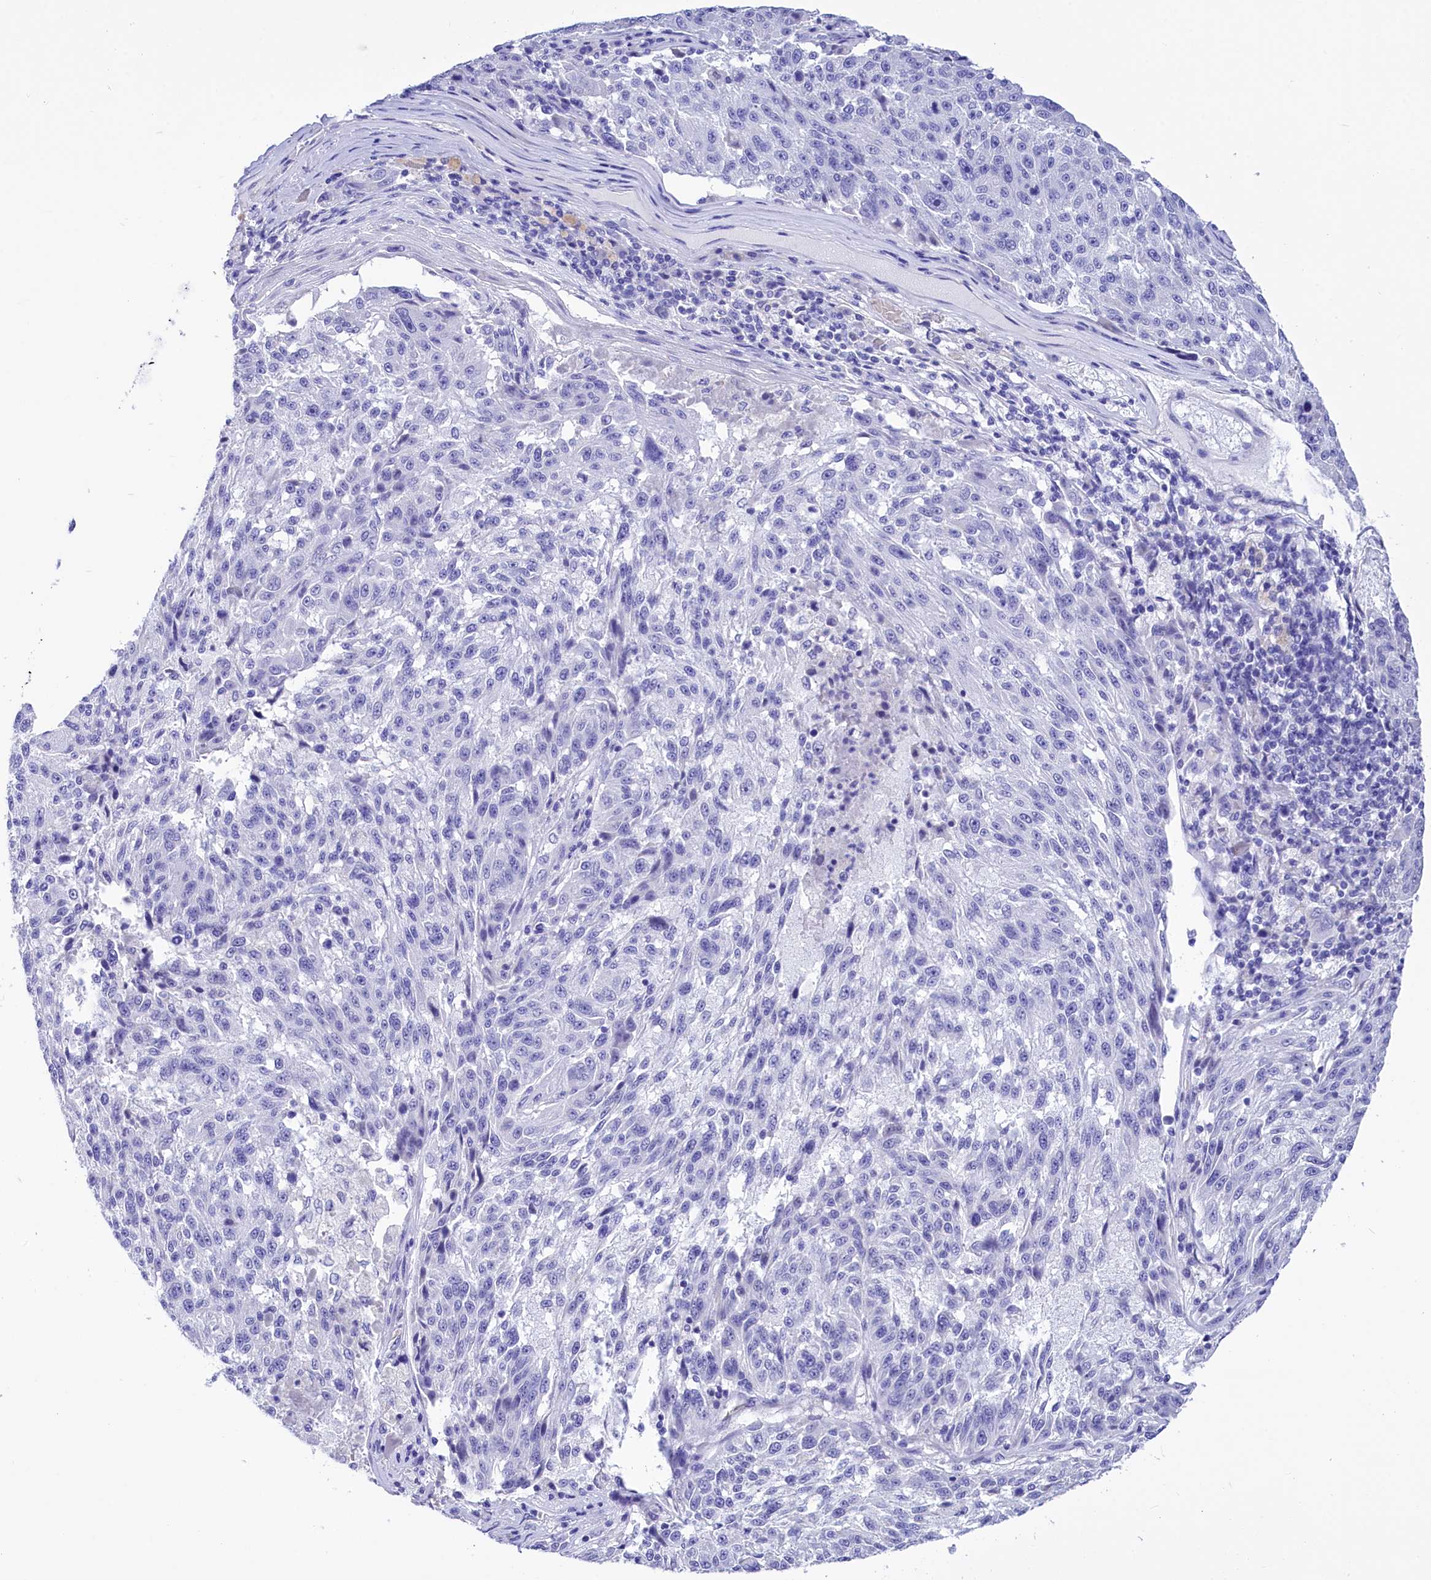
{"staining": {"intensity": "negative", "quantity": "none", "location": "none"}, "tissue": "melanoma", "cell_type": "Tumor cells", "image_type": "cancer", "snomed": [{"axis": "morphology", "description": "Malignant melanoma, NOS"}, {"axis": "topography", "description": "Skin"}], "caption": "Immunohistochemistry image of neoplastic tissue: human melanoma stained with DAB (3,3'-diaminobenzidine) demonstrates no significant protein staining in tumor cells.", "gene": "TTC36", "patient": {"sex": "male", "age": 53}}